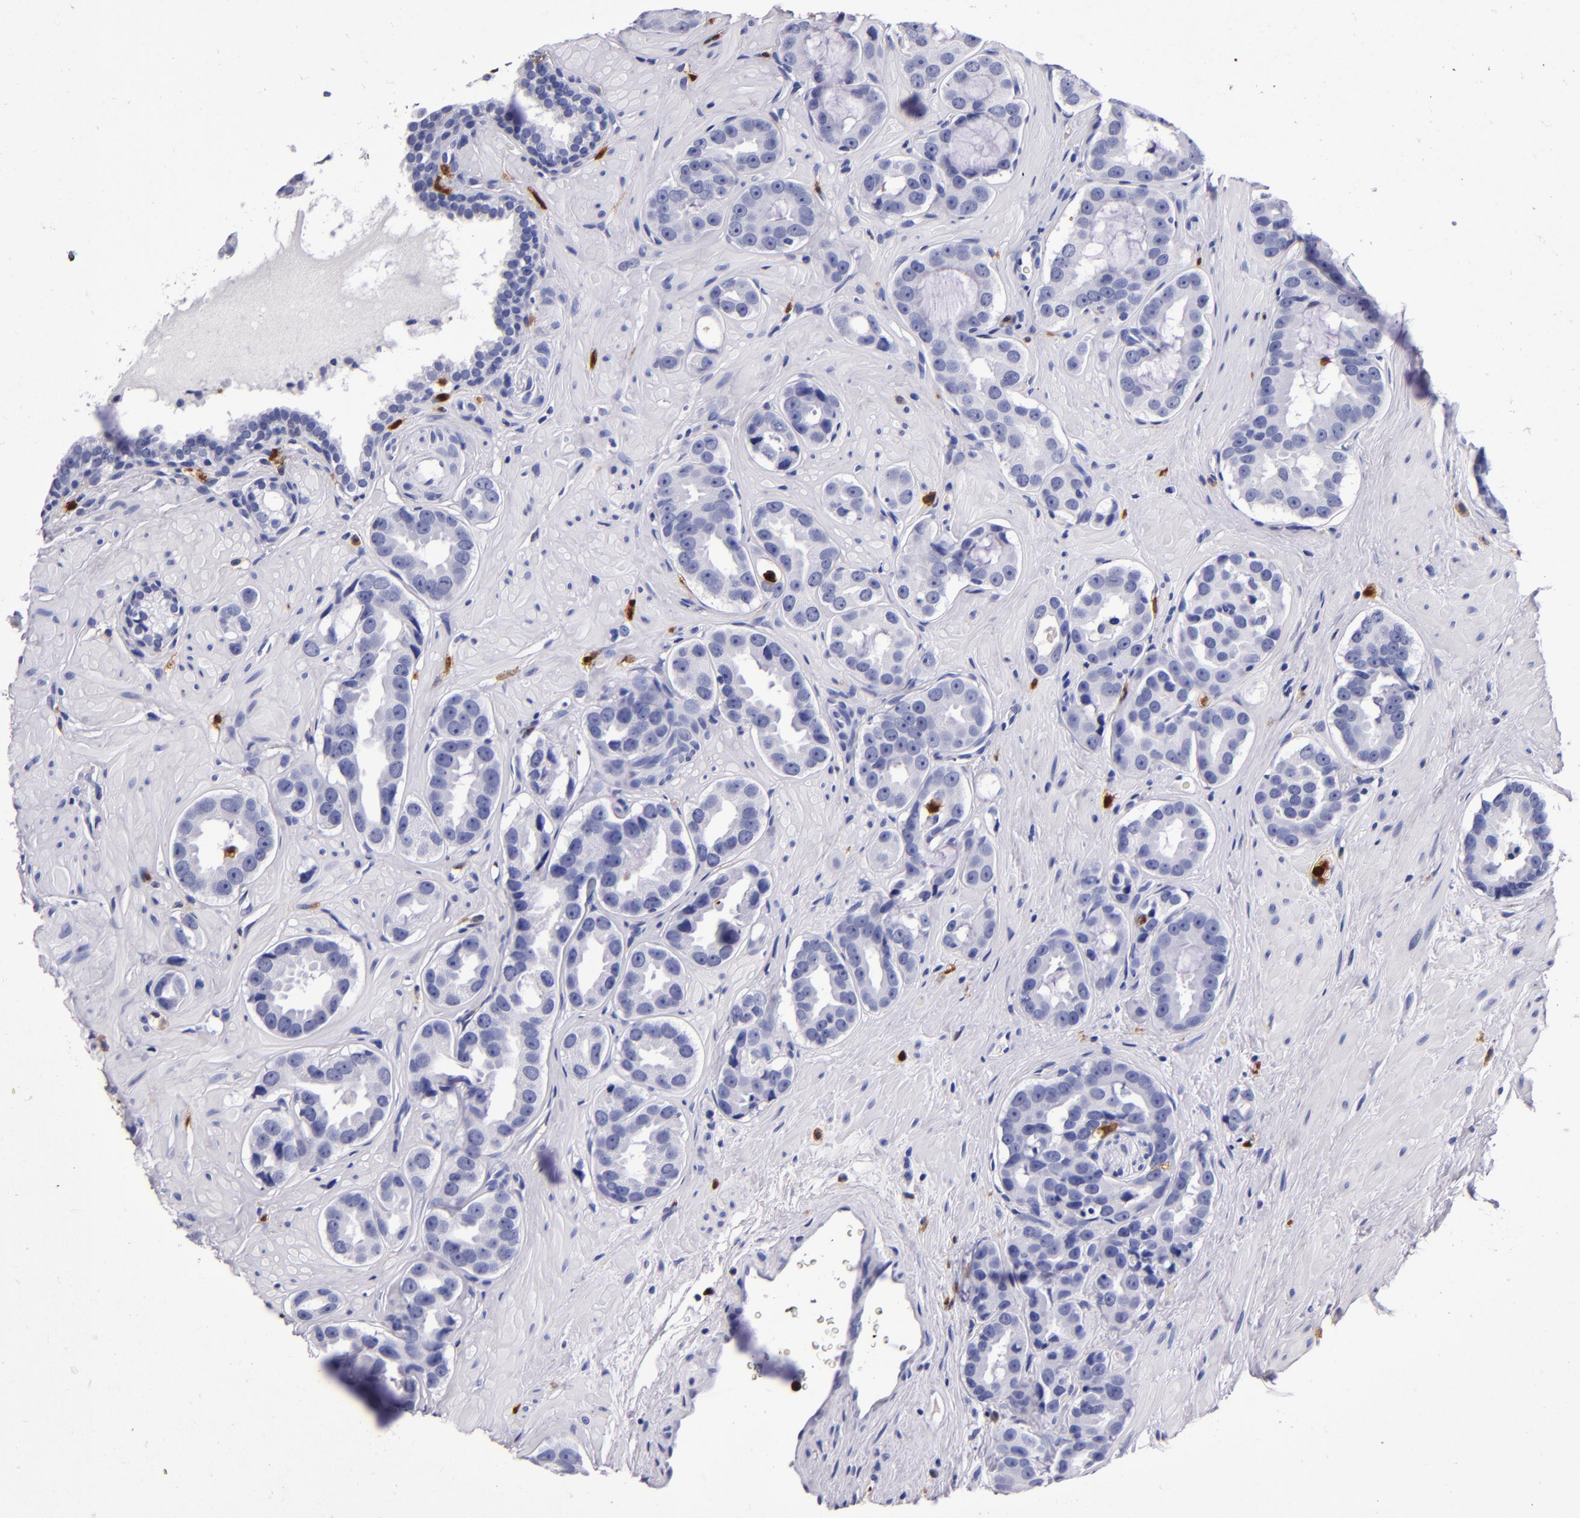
{"staining": {"intensity": "negative", "quantity": "none", "location": "none"}, "tissue": "prostate cancer", "cell_type": "Tumor cells", "image_type": "cancer", "snomed": [{"axis": "morphology", "description": "Adenocarcinoma, Low grade"}, {"axis": "topography", "description": "Prostate"}], "caption": "Immunohistochemical staining of low-grade adenocarcinoma (prostate) shows no significant expression in tumor cells.", "gene": "S100A8", "patient": {"sex": "male", "age": 59}}